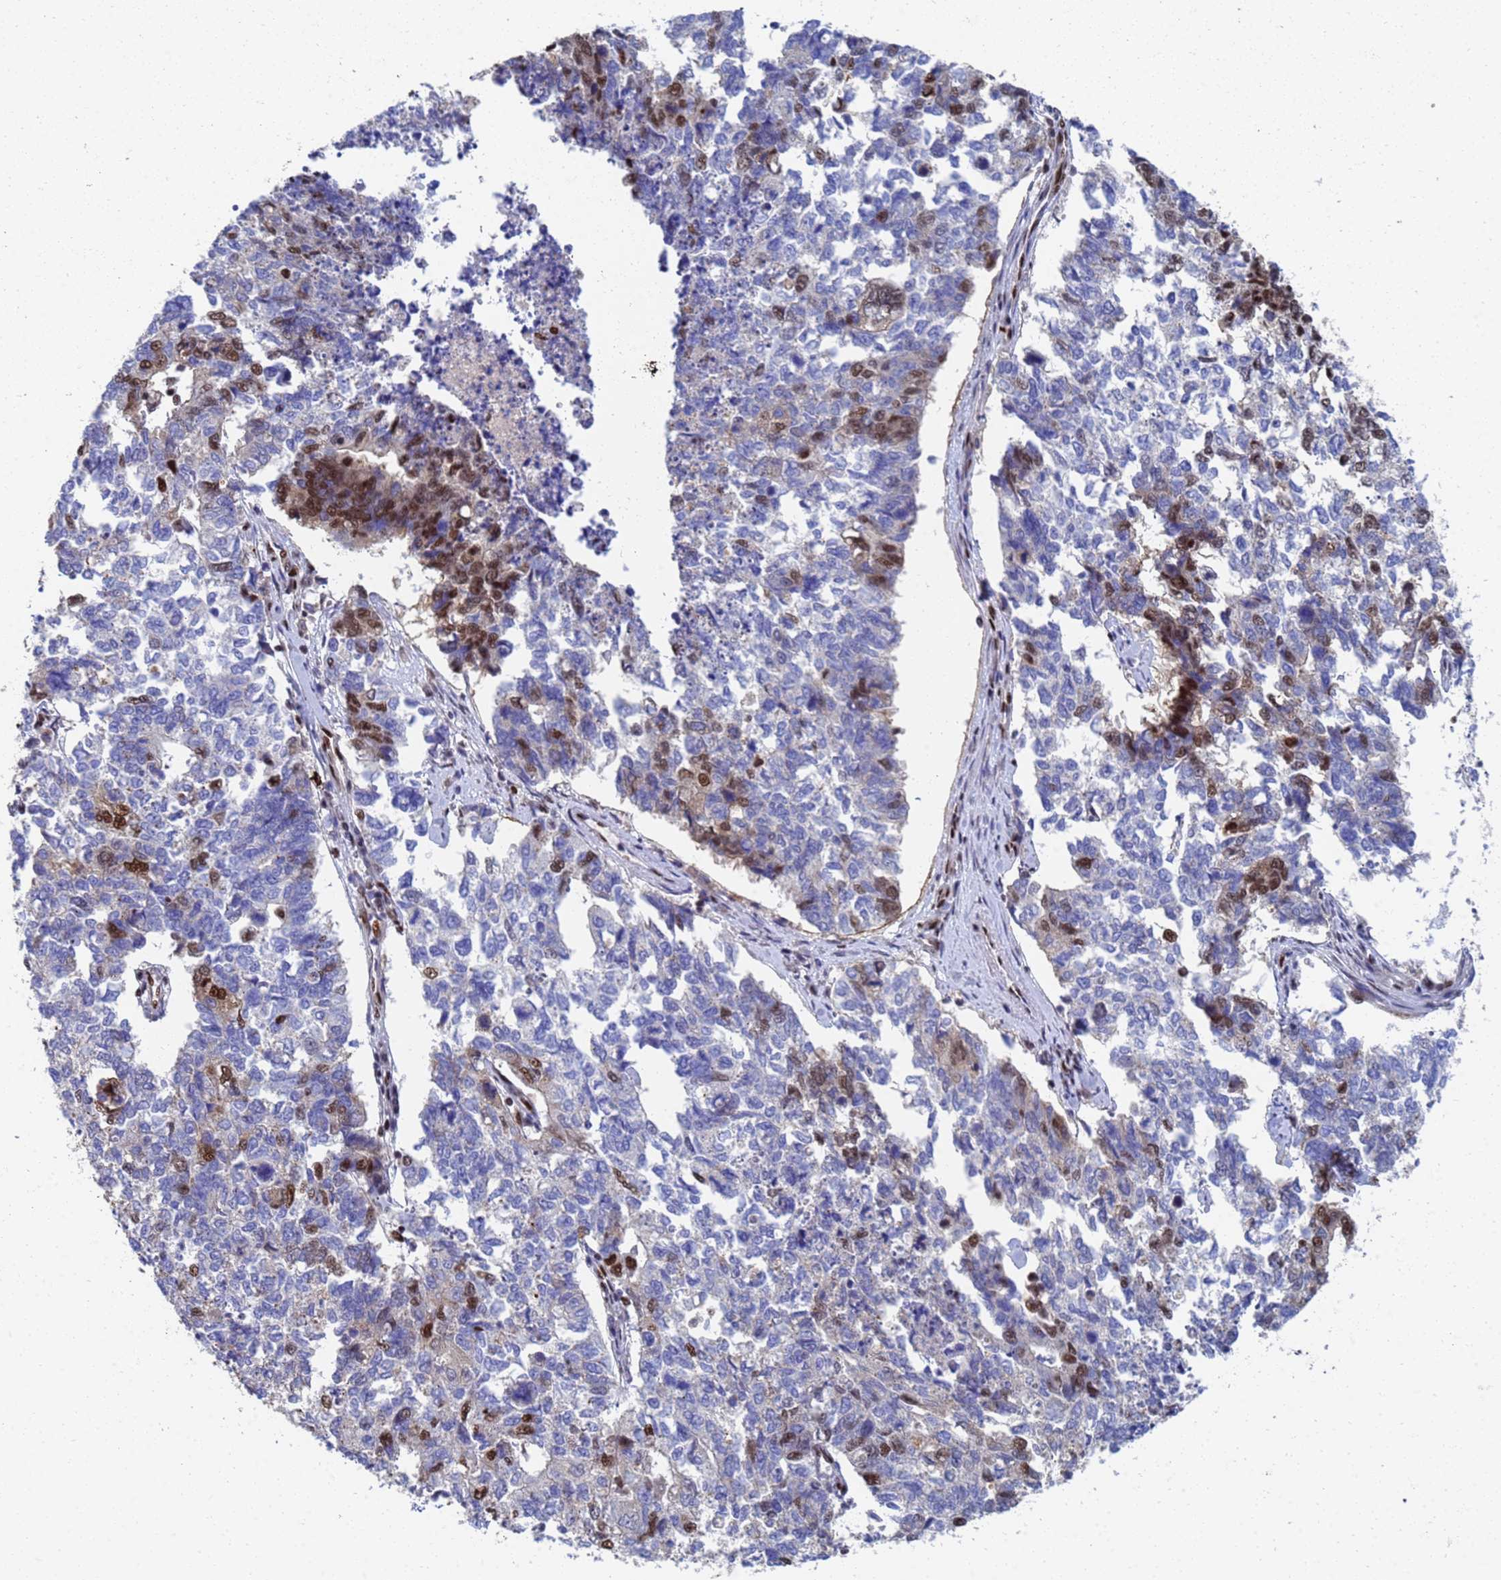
{"staining": {"intensity": "moderate", "quantity": "25%-75%", "location": "nuclear"}, "tissue": "cervical cancer", "cell_type": "Tumor cells", "image_type": "cancer", "snomed": [{"axis": "morphology", "description": "Squamous cell carcinoma, NOS"}, {"axis": "topography", "description": "Cervix"}], "caption": "Brown immunohistochemical staining in human cervical cancer (squamous cell carcinoma) displays moderate nuclear expression in approximately 25%-75% of tumor cells.", "gene": "AP5Z1", "patient": {"sex": "female", "age": 63}}